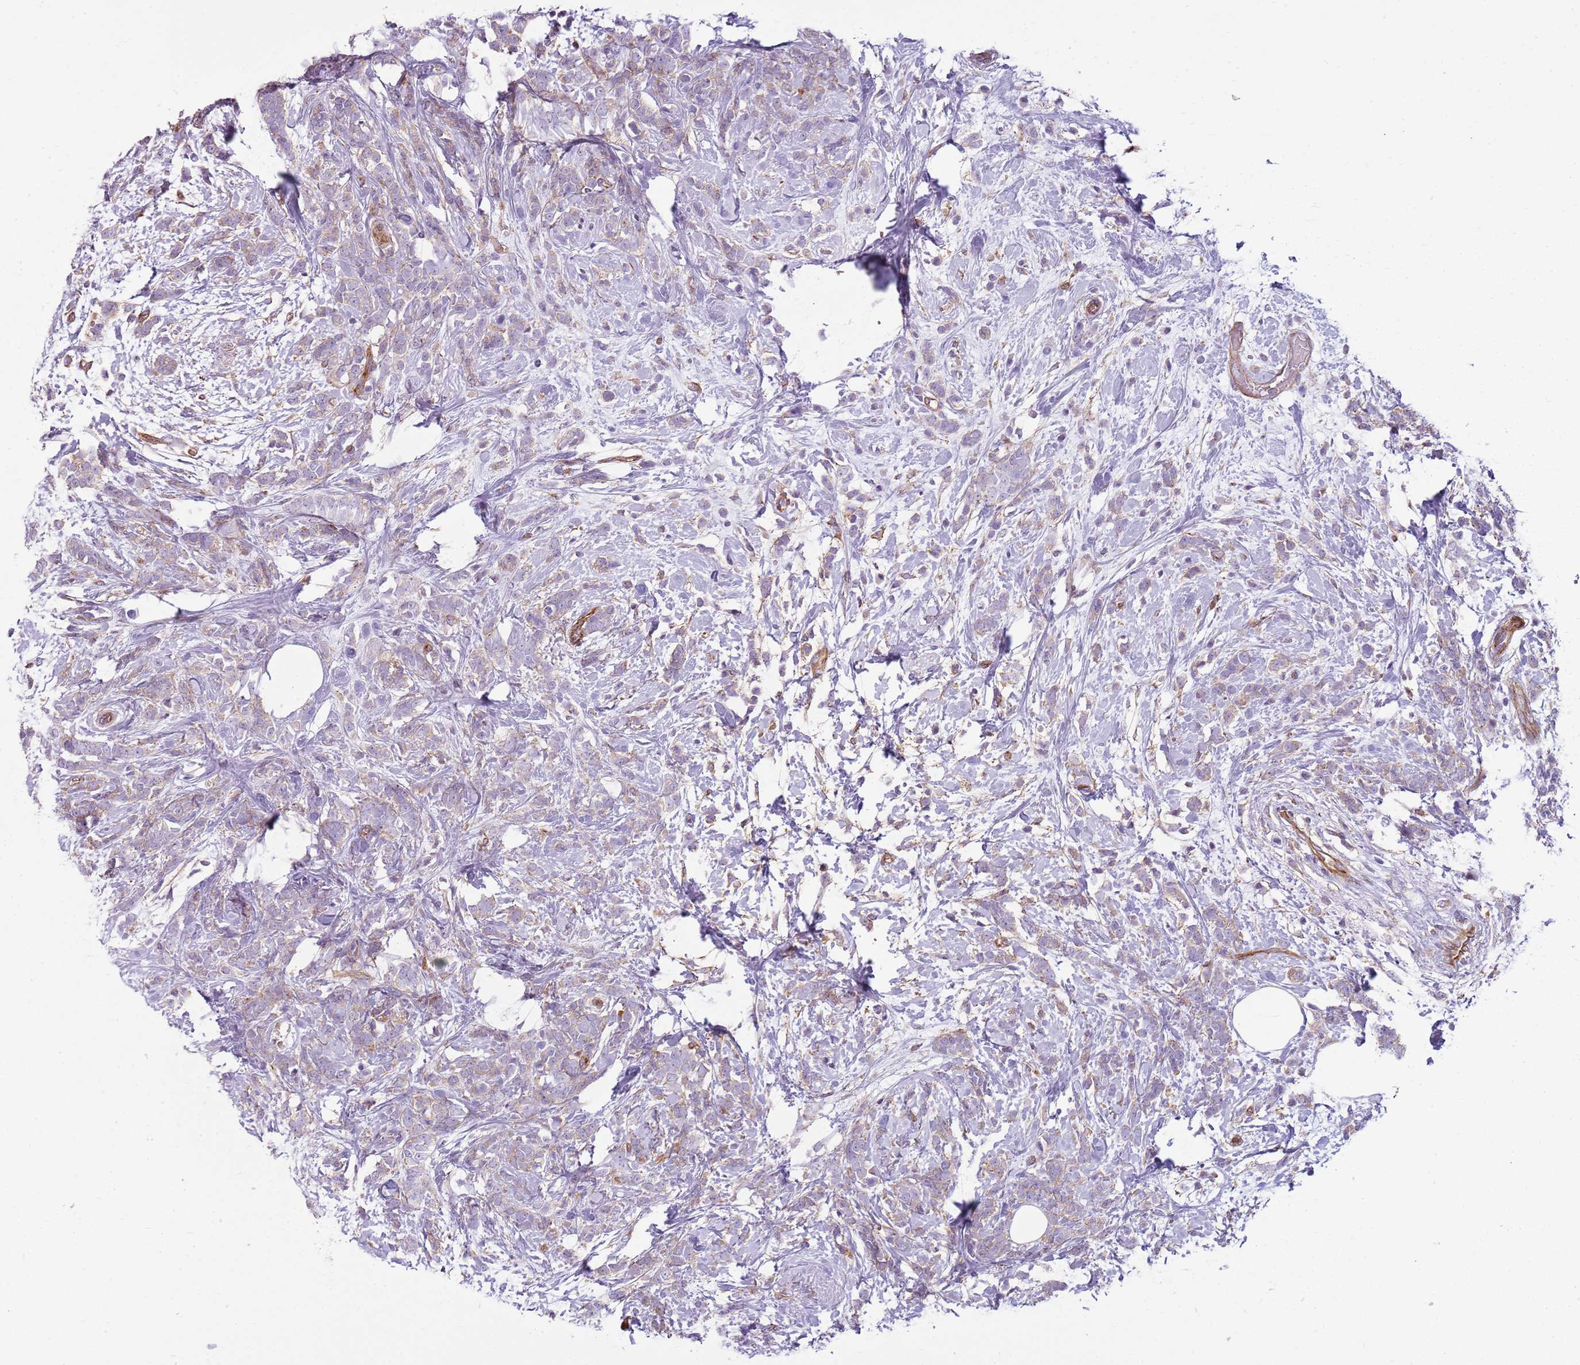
{"staining": {"intensity": "weak", "quantity": "<25%", "location": "cytoplasmic/membranous"}, "tissue": "breast cancer", "cell_type": "Tumor cells", "image_type": "cancer", "snomed": [{"axis": "morphology", "description": "Lobular carcinoma"}, {"axis": "topography", "description": "Breast"}], "caption": "An immunohistochemistry (IHC) image of breast cancer (lobular carcinoma) is shown. There is no staining in tumor cells of breast cancer (lobular carcinoma). (Immunohistochemistry, brightfield microscopy, high magnification).", "gene": "SNX1", "patient": {"sex": "female", "age": 58}}